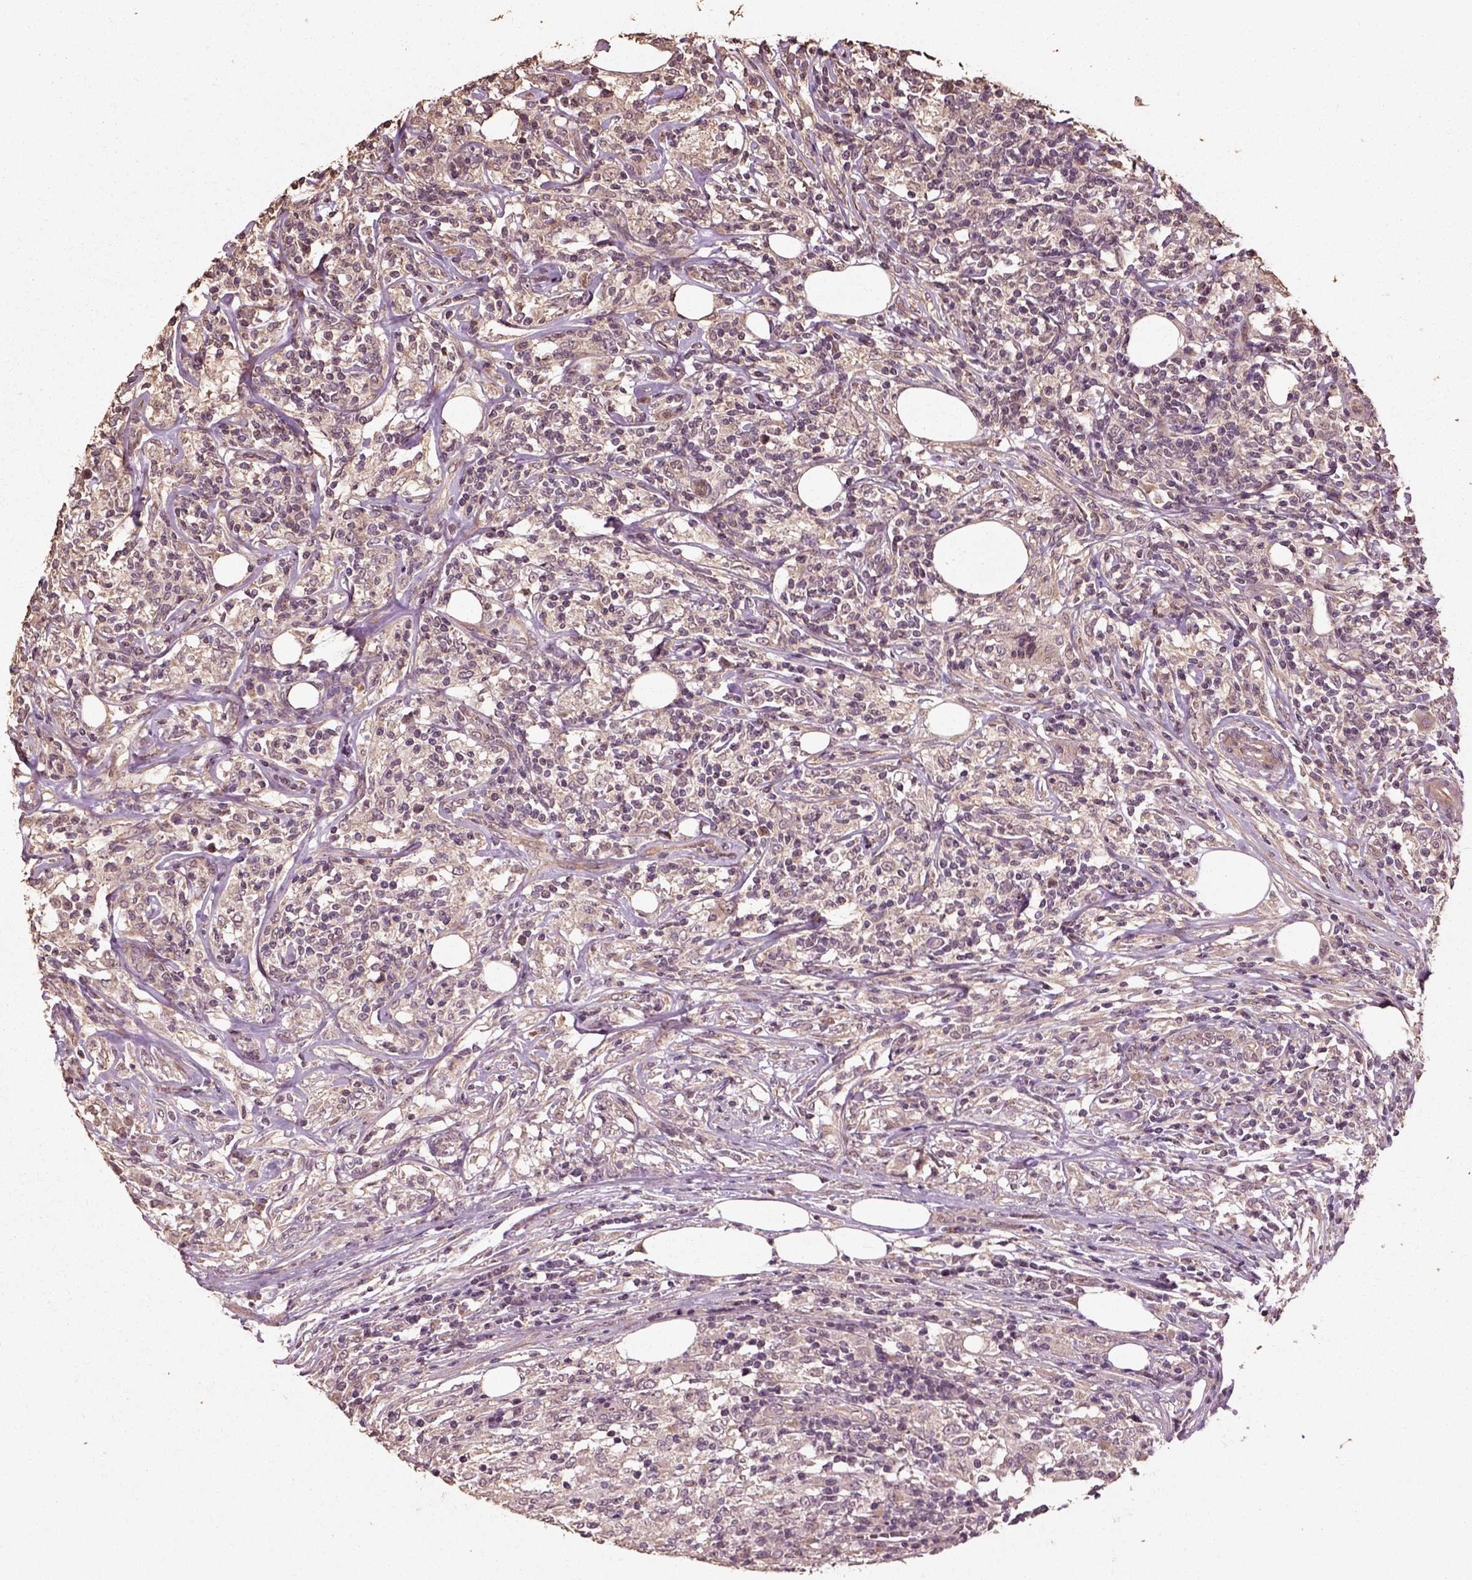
{"staining": {"intensity": "negative", "quantity": "none", "location": "none"}, "tissue": "lymphoma", "cell_type": "Tumor cells", "image_type": "cancer", "snomed": [{"axis": "morphology", "description": "Malignant lymphoma, non-Hodgkin's type, High grade"}, {"axis": "topography", "description": "Lymph node"}], "caption": "High power microscopy histopathology image of an IHC micrograph of high-grade malignant lymphoma, non-Hodgkin's type, revealing no significant positivity in tumor cells.", "gene": "ERV3-1", "patient": {"sex": "female", "age": 84}}